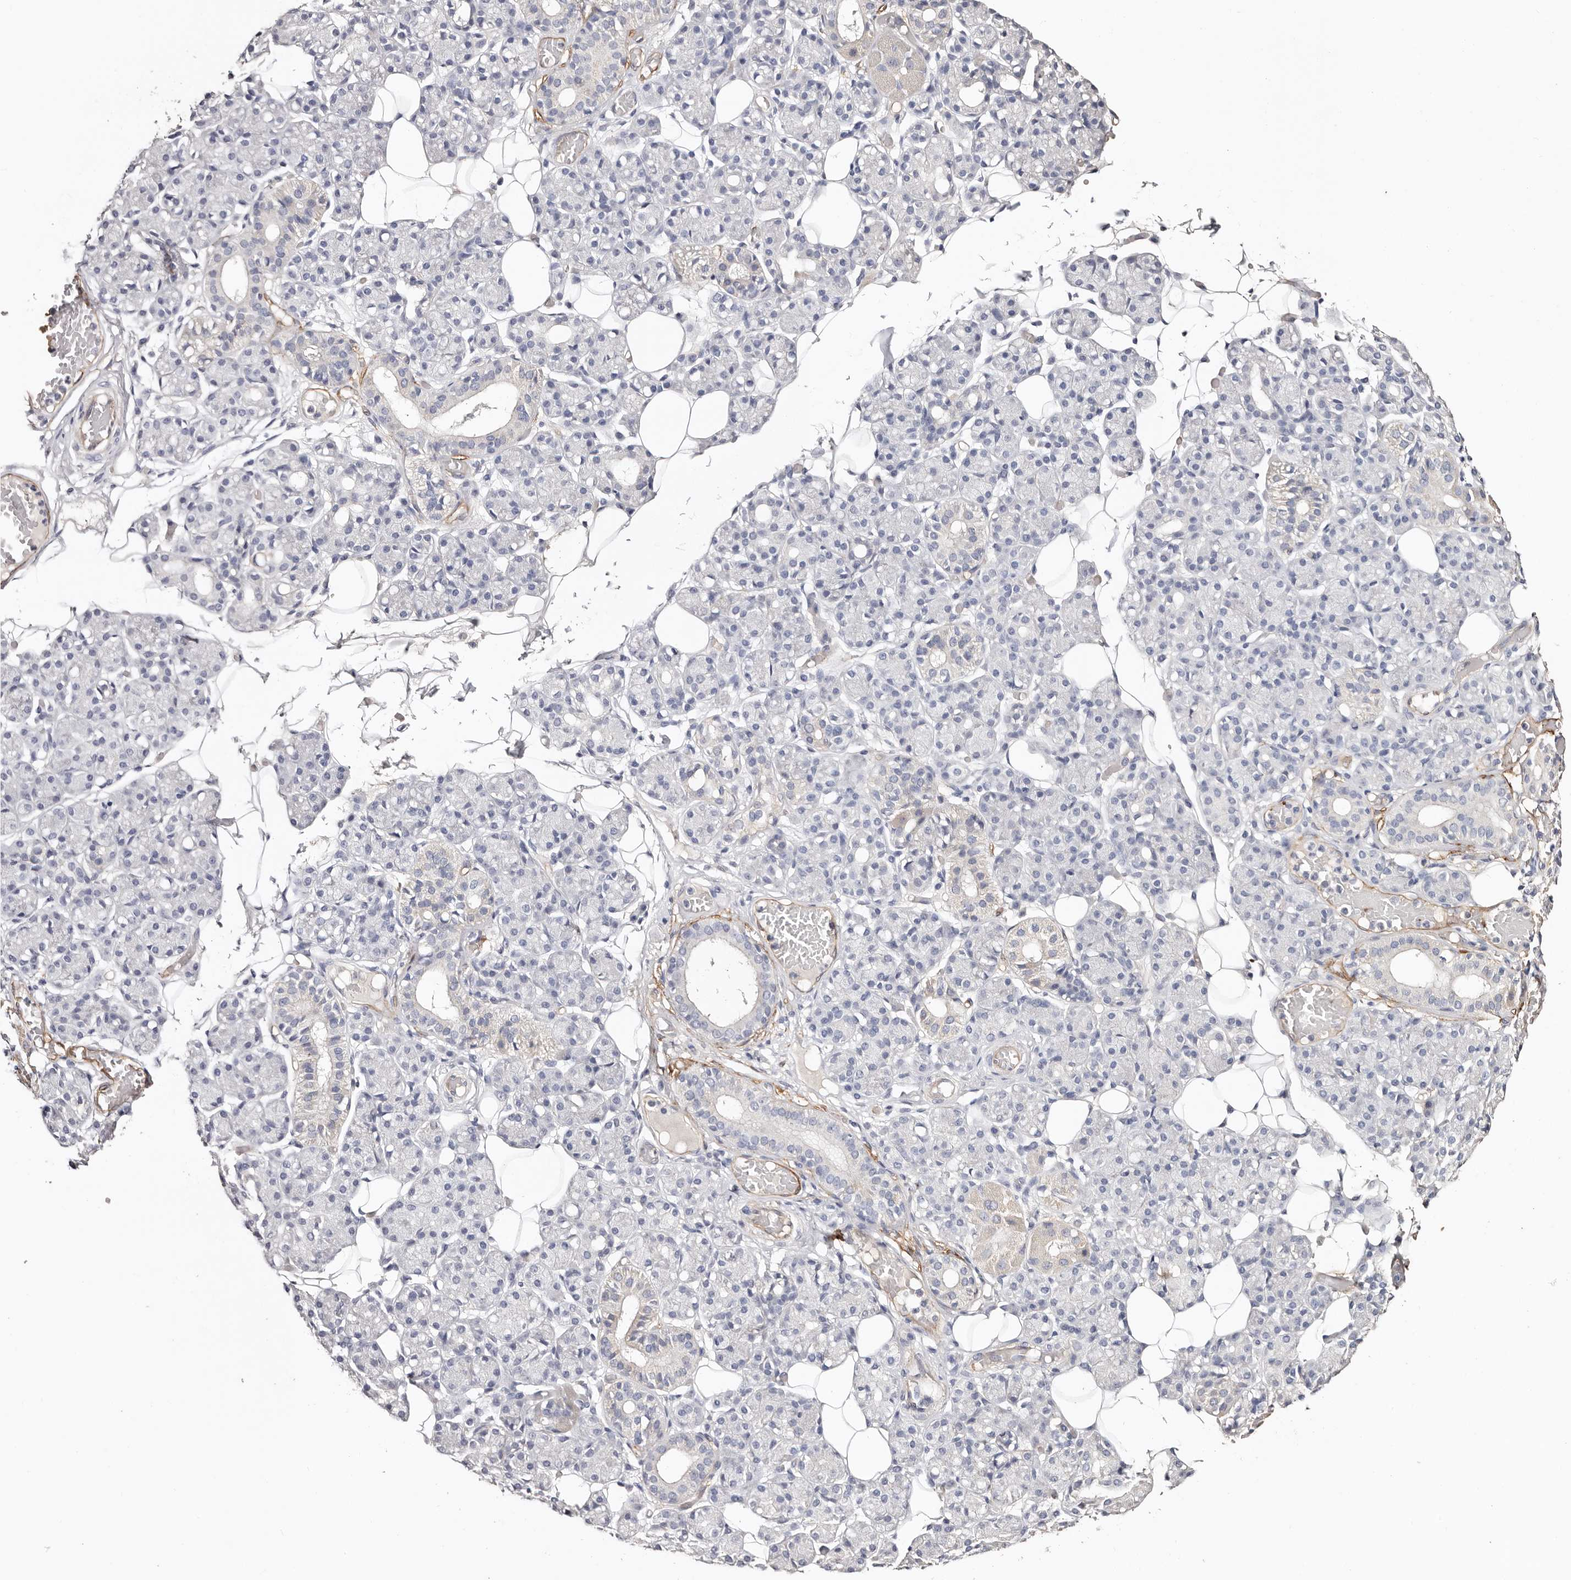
{"staining": {"intensity": "negative", "quantity": "none", "location": "none"}, "tissue": "salivary gland", "cell_type": "Glandular cells", "image_type": "normal", "snomed": [{"axis": "morphology", "description": "Normal tissue, NOS"}, {"axis": "topography", "description": "Salivary gland"}], "caption": "This micrograph is of benign salivary gland stained with IHC to label a protein in brown with the nuclei are counter-stained blue. There is no expression in glandular cells. (Brightfield microscopy of DAB IHC at high magnification).", "gene": "TGM2", "patient": {"sex": "male", "age": 63}}